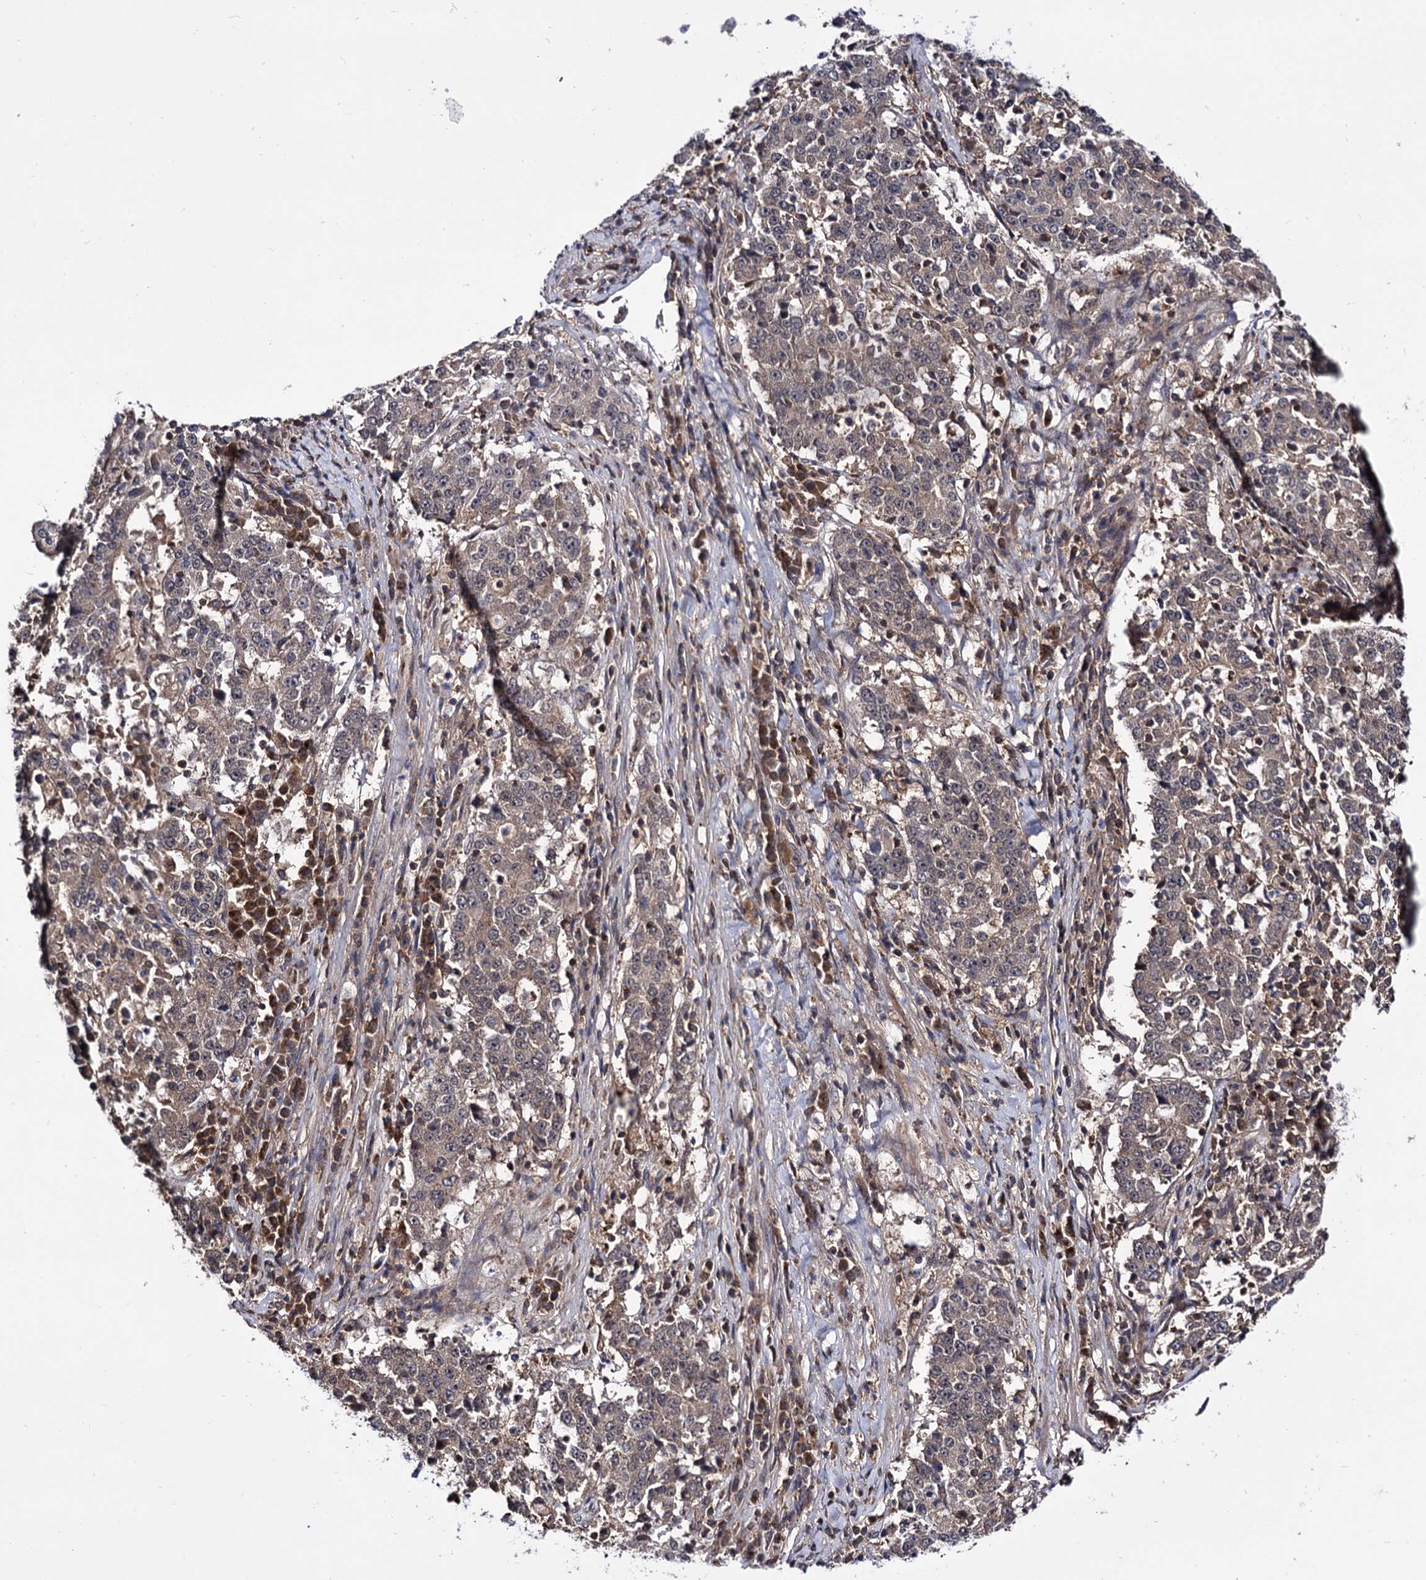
{"staining": {"intensity": "moderate", "quantity": "25%-75%", "location": "cytoplasmic/membranous"}, "tissue": "stomach cancer", "cell_type": "Tumor cells", "image_type": "cancer", "snomed": [{"axis": "morphology", "description": "Adenocarcinoma, NOS"}, {"axis": "topography", "description": "Stomach"}], "caption": "Stomach adenocarcinoma stained with a brown dye exhibits moderate cytoplasmic/membranous positive expression in approximately 25%-75% of tumor cells.", "gene": "MICAL2", "patient": {"sex": "male", "age": 59}}